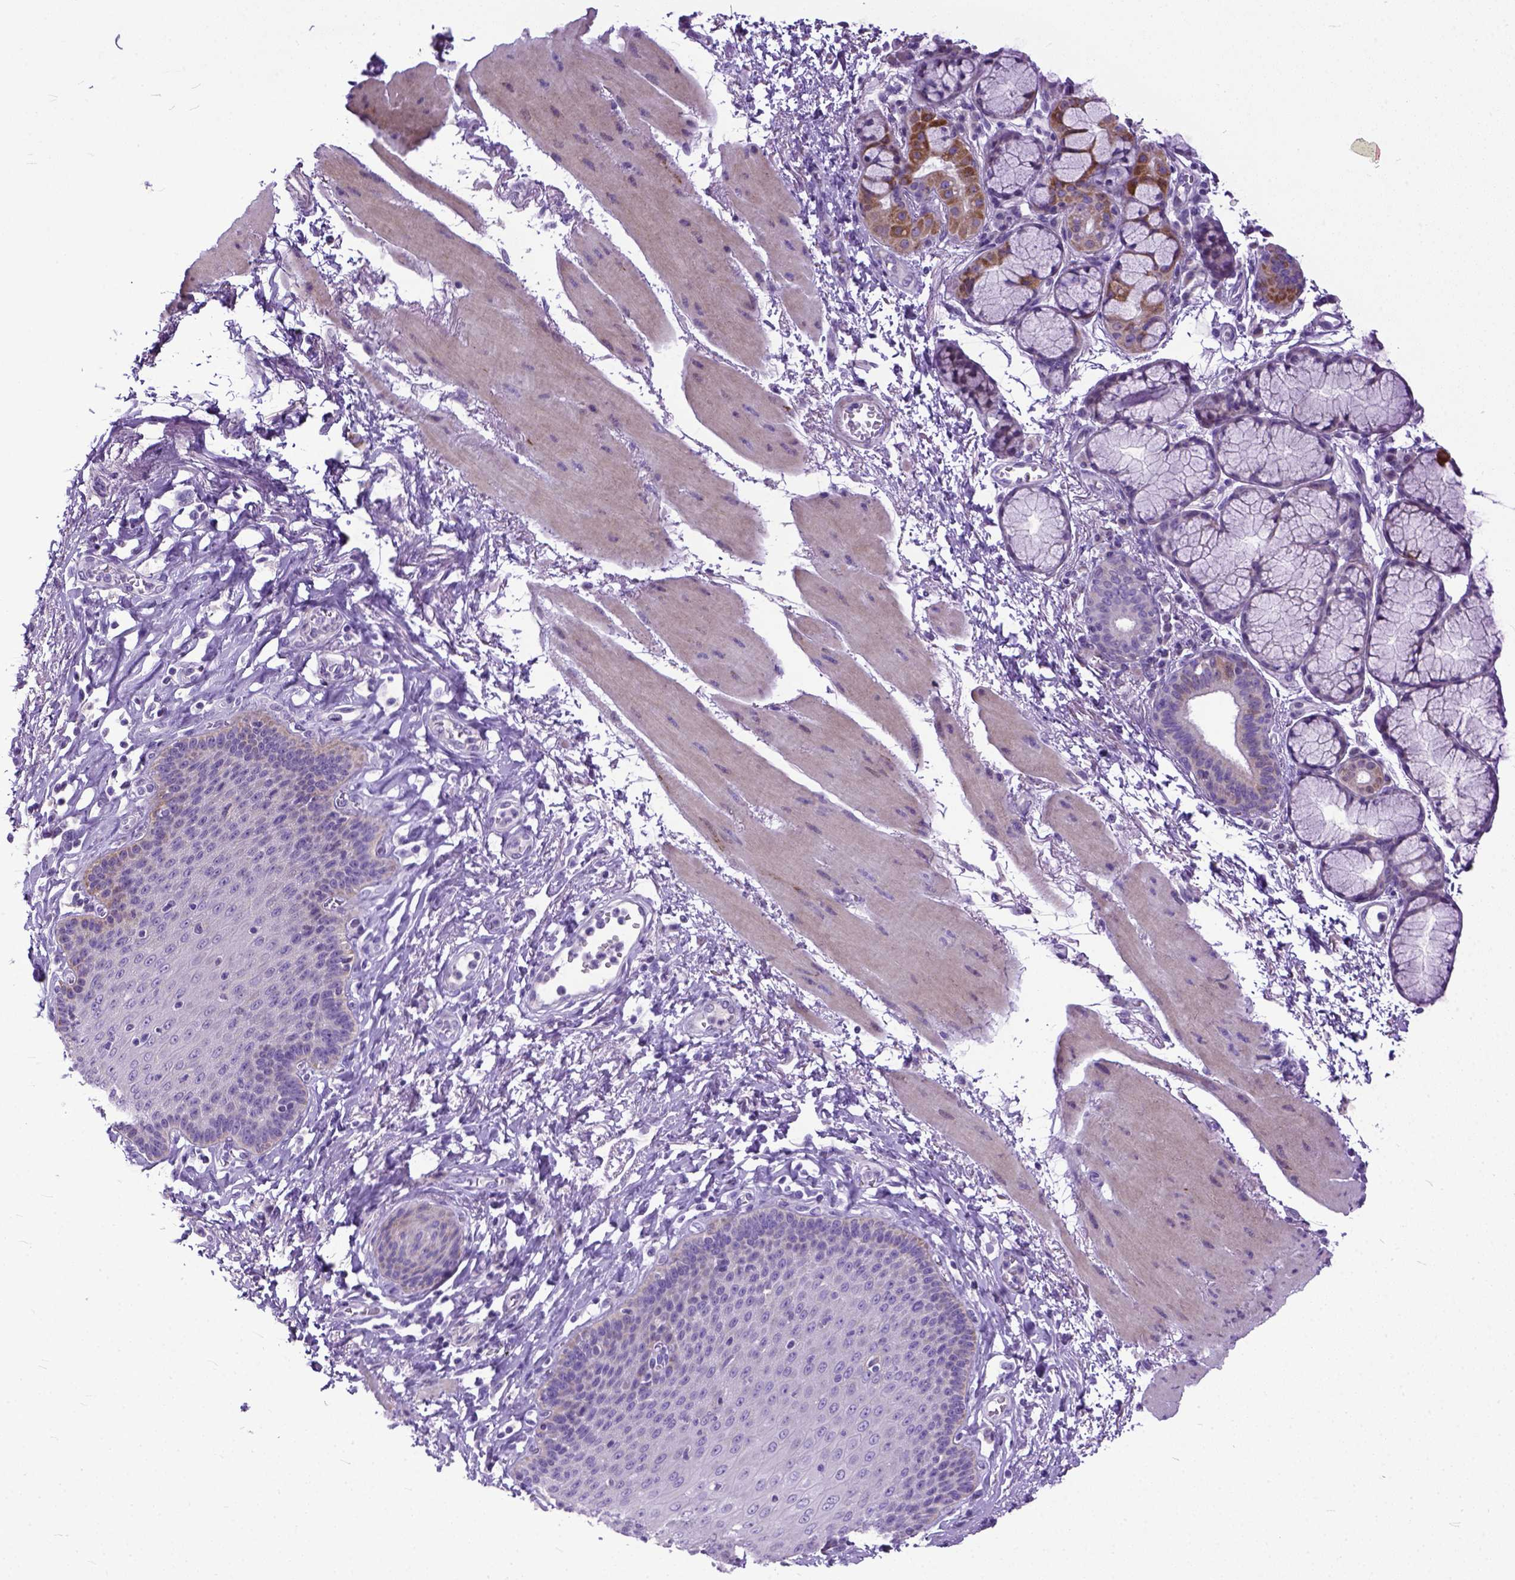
{"staining": {"intensity": "negative", "quantity": "none", "location": "none"}, "tissue": "esophagus", "cell_type": "Squamous epithelial cells", "image_type": "normal", "snomed": [{"axis": "morphology", "description": "Normal tissue, NOS"}, {"axis": "topography", "description": "Esophagus"}], "caption": "Photomicrograph shows no protein staining in squamous epithelial cells of unremarkable esophagus. The staining is performed using DAB brown chromogen with nuclei counter-stained in using hematoxylin.", "gene": "PLK5", "patient": {"sex": "female", "age": 81}}